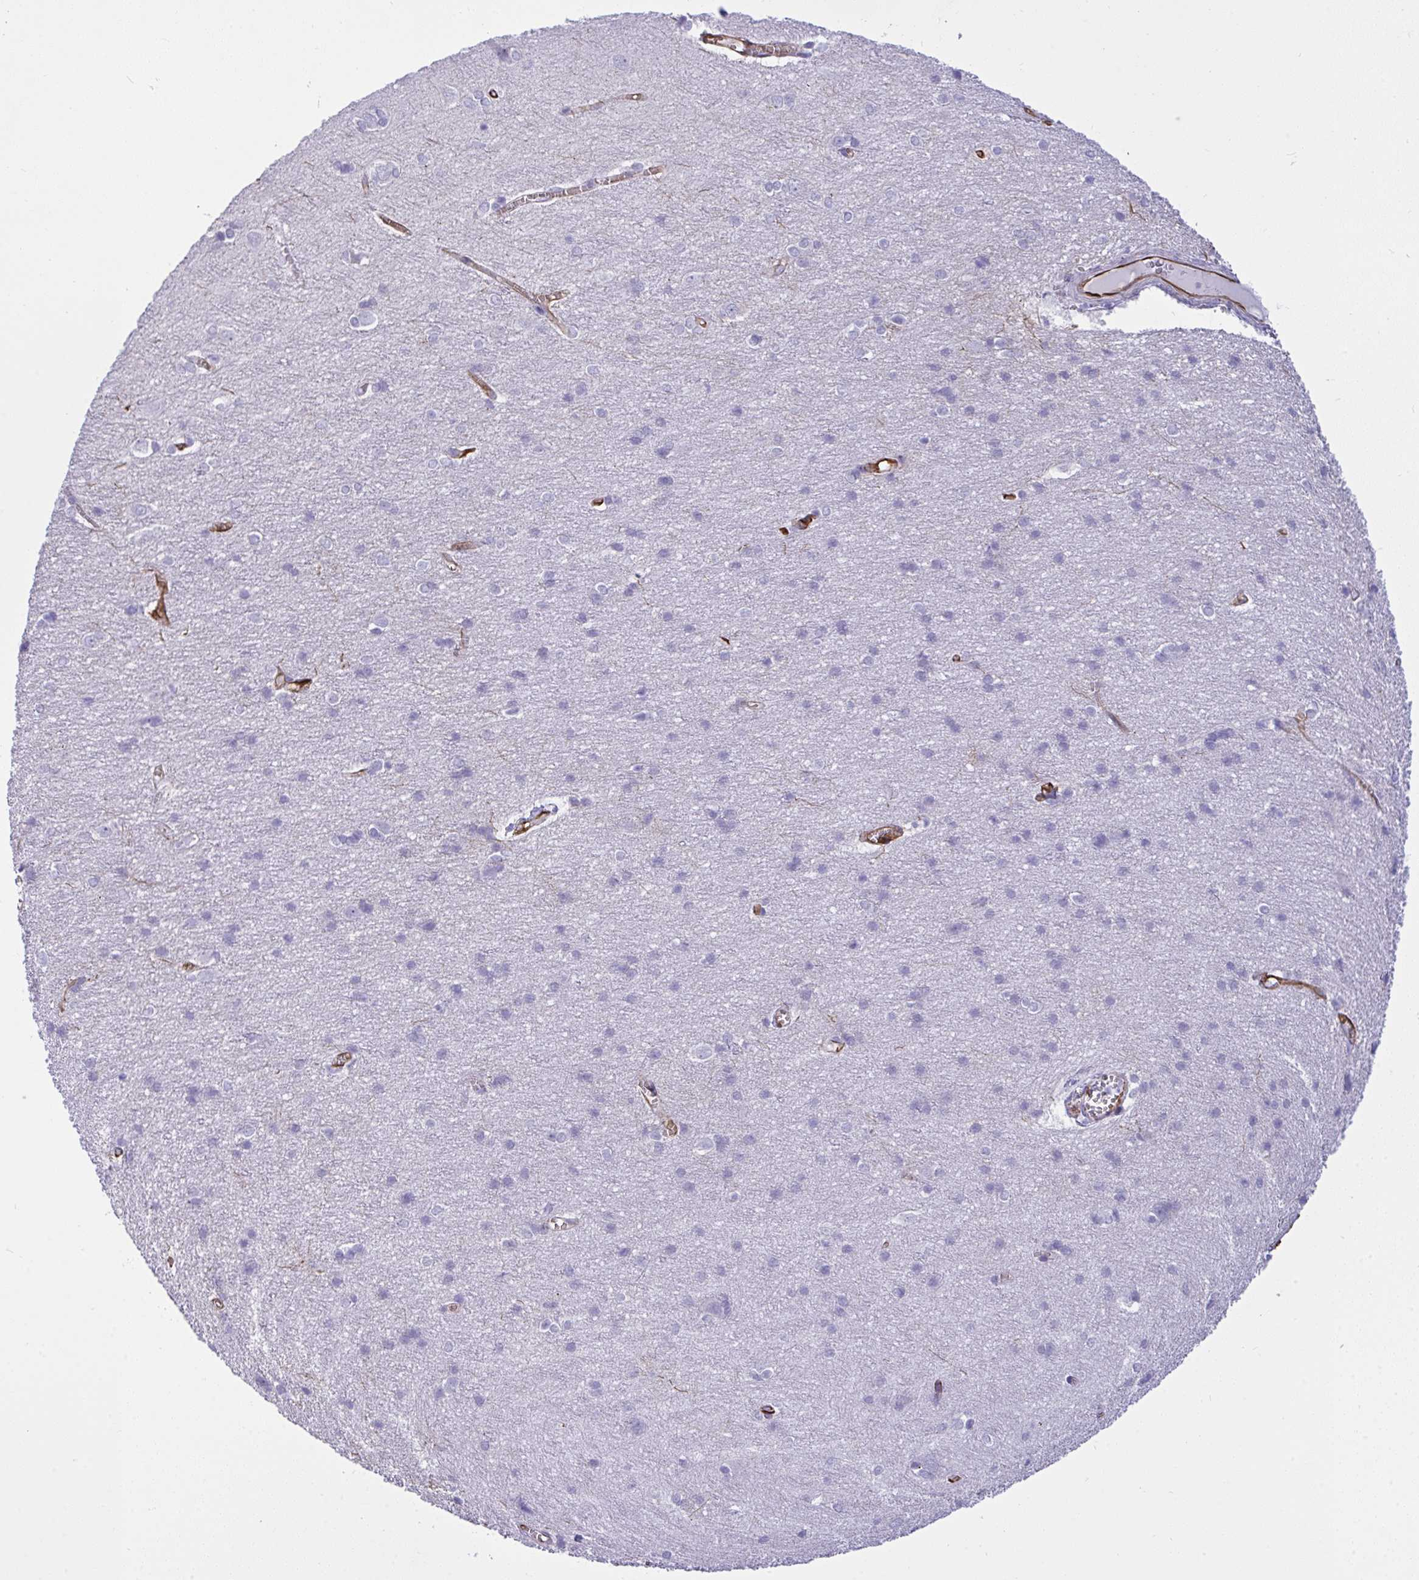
{"staining": {"intensity": "strong", "quantity": "25%-75%", "location": "cytoplasmic/membranous"}, "tissue": "cerebral cortex", "cell_type": "Endothelial cells", "image_type": "normal", "snomed": [{"axis": "morphology", "description": "Normal tissue, NOS"}, {"axis": "topography", "description": "Cerebral cortex"}], "caption": "Immunohistochemistry (IHC) image of normal cerebral cortex stained for a protein (brown), which shows high levels of strong cytoplasmic/membranous staining in about 25%-75% of endothelial cells.", "gene": "SLC35B1", "patient": {"sex": "male", "age": 37}}